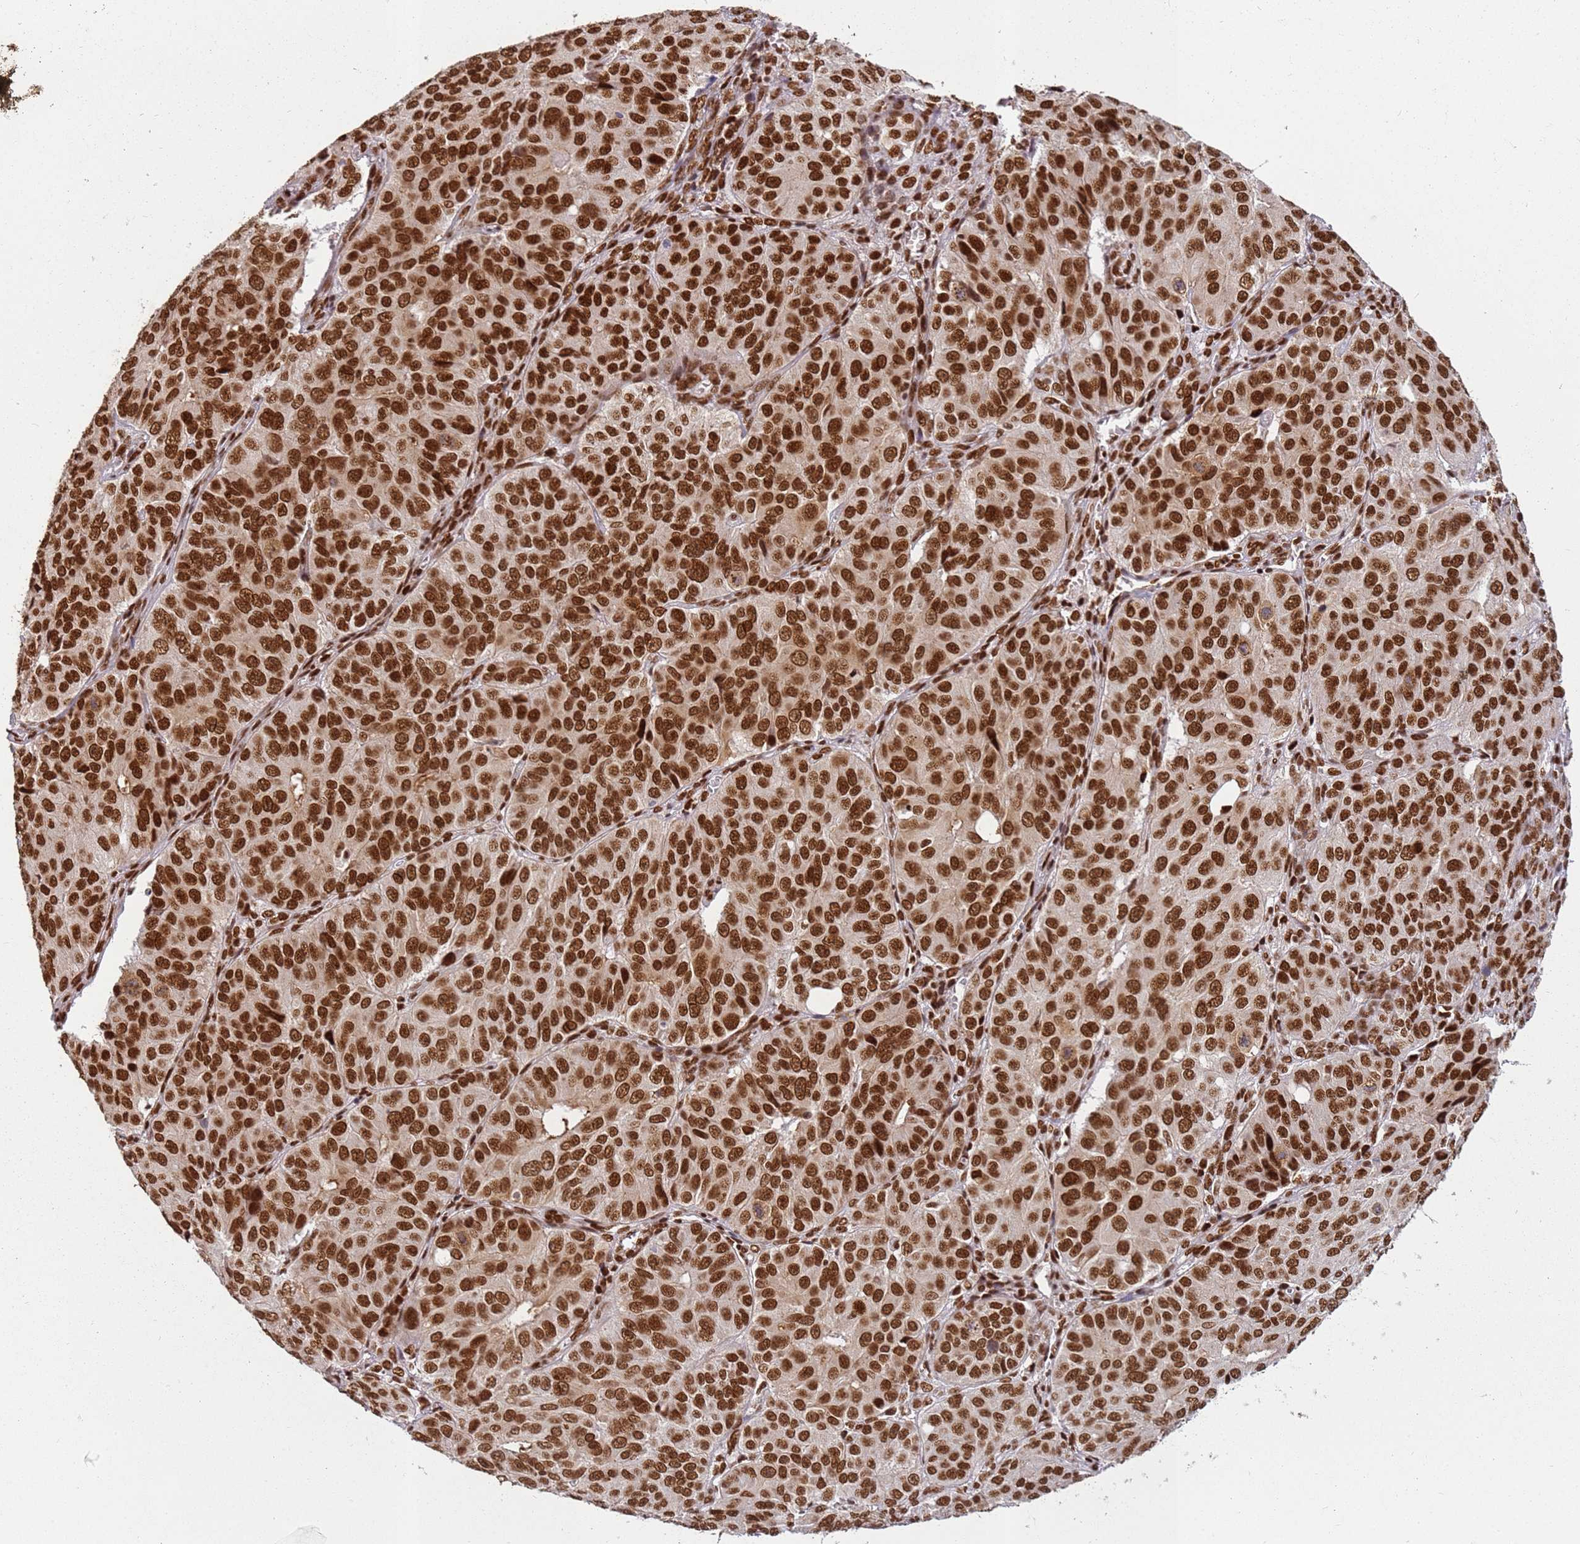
{"staining": {"intensity": "strong", "quantity": ">75%", "location": "nuclear"}, "tissue": "ovarian cancer", "cell_type": "Tumor cells", "image_type": "cancer", "snomed": [{"axis": "morphology", "description": "Carcinoma, endometroid"}, {"axis": "topography", "description": "Ovary"}], "caption": "An image of ovarian cancer stained for a protein displays strong nuclear brown staining in tumor cells.", "gene": "TENT4A", "patient": {"sex": "female", "age": 51}}